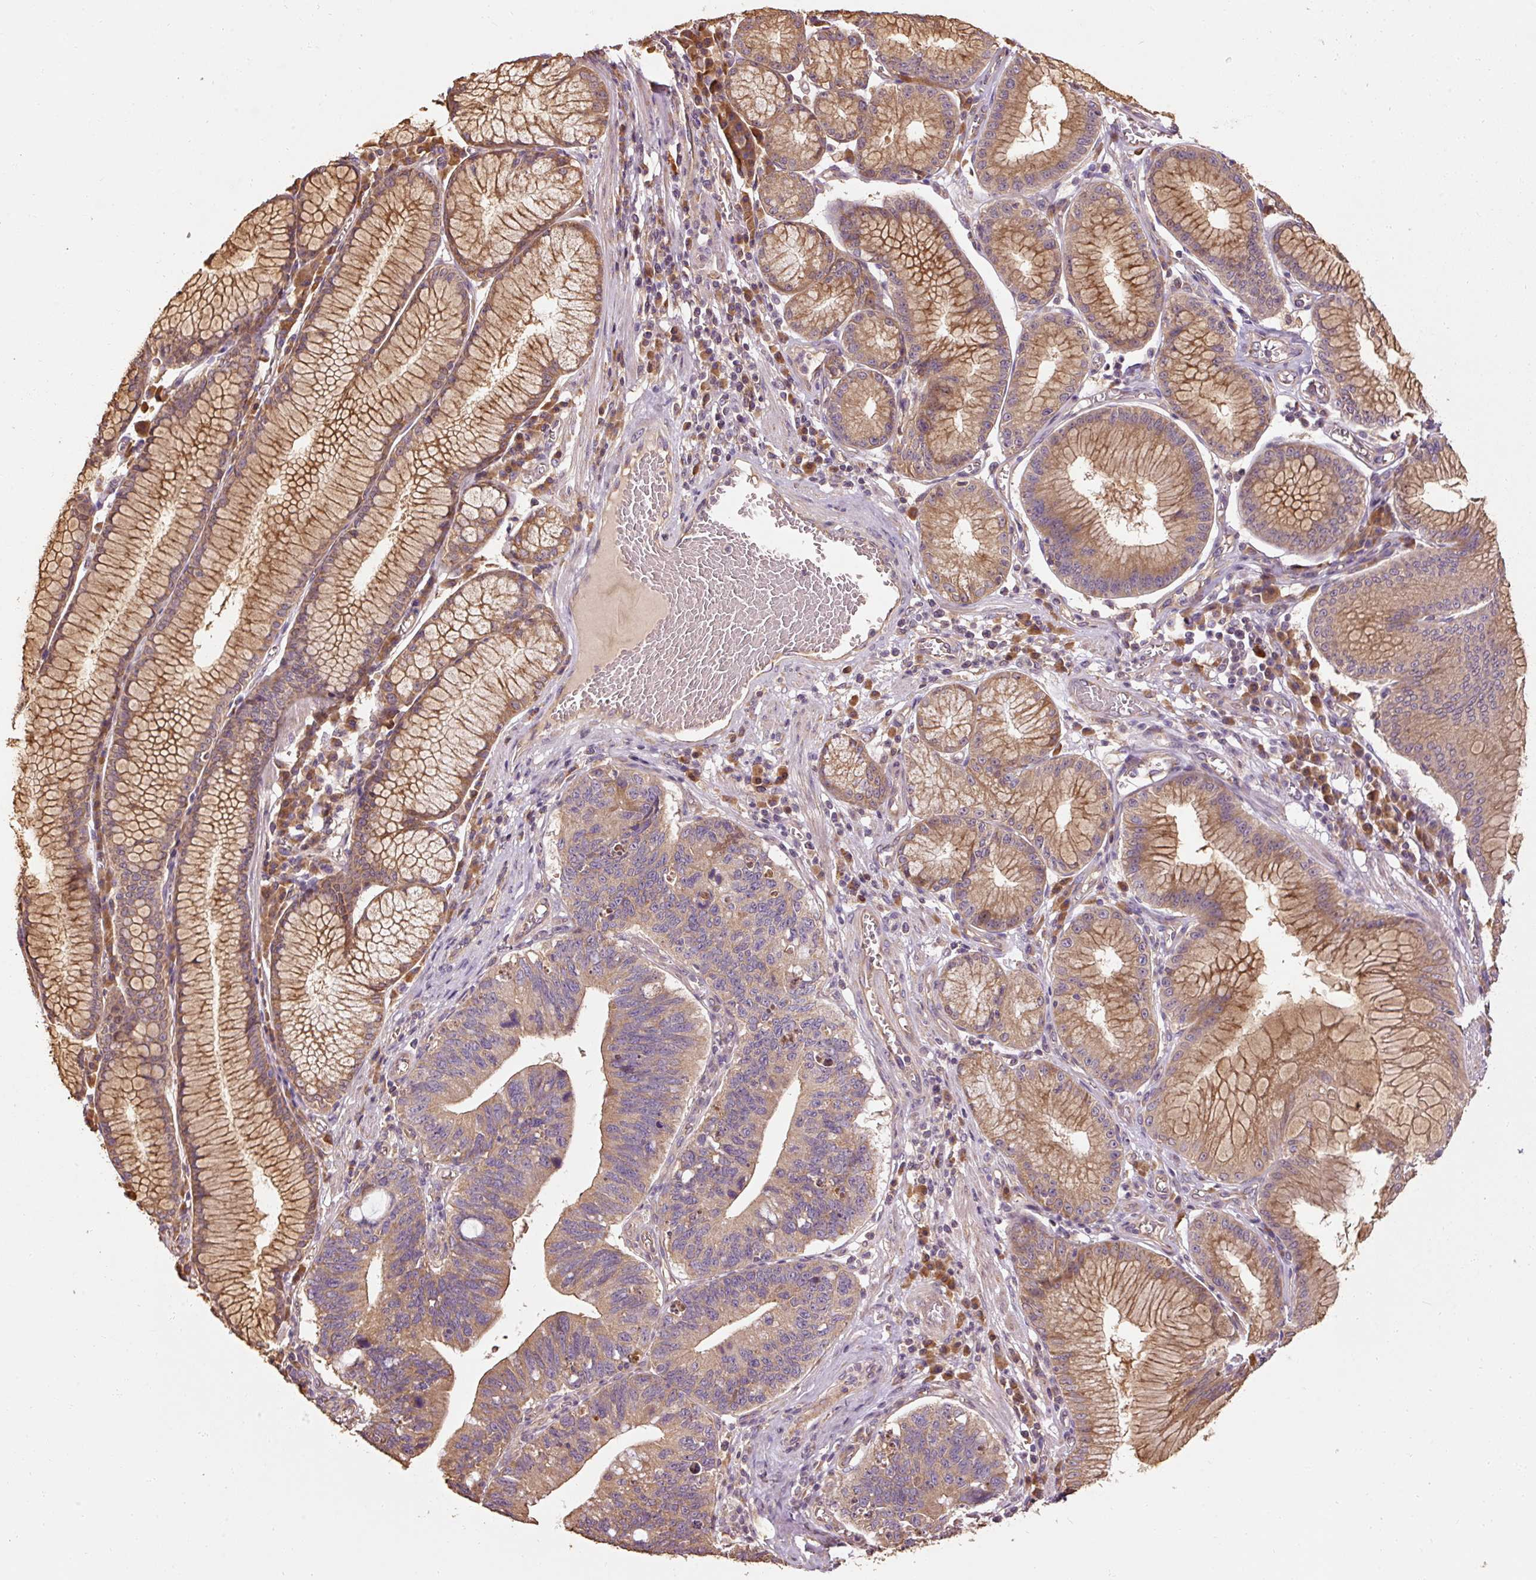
{"staining": {"intensity": "moderate", "quantity": "25%-75%", "location": "cytoplasmic/membranous"}, "tissue": "stomach cancer", "cell_type": "Tumor cells", "image_type": "cancer", "snomed": [{"axis": "morphology", "description": "Adenocarcinoma, NOS"}, {"axis": "topography", "description": "Stomach"}], "caption": "Protein staining exhibits moderate cytoplasmic/membranous expression in approximately 25%-75% of tumor cells in stomach adenocarcinoma. The protein of interest is stained brown, and the nuclei are stained in blue (DAB (3,3'-diaminobenzidine) IHC with brightfield microscopy, high magnification).", "gene": "EFHC1", "patient": {"sex": "male", "age": 59}}